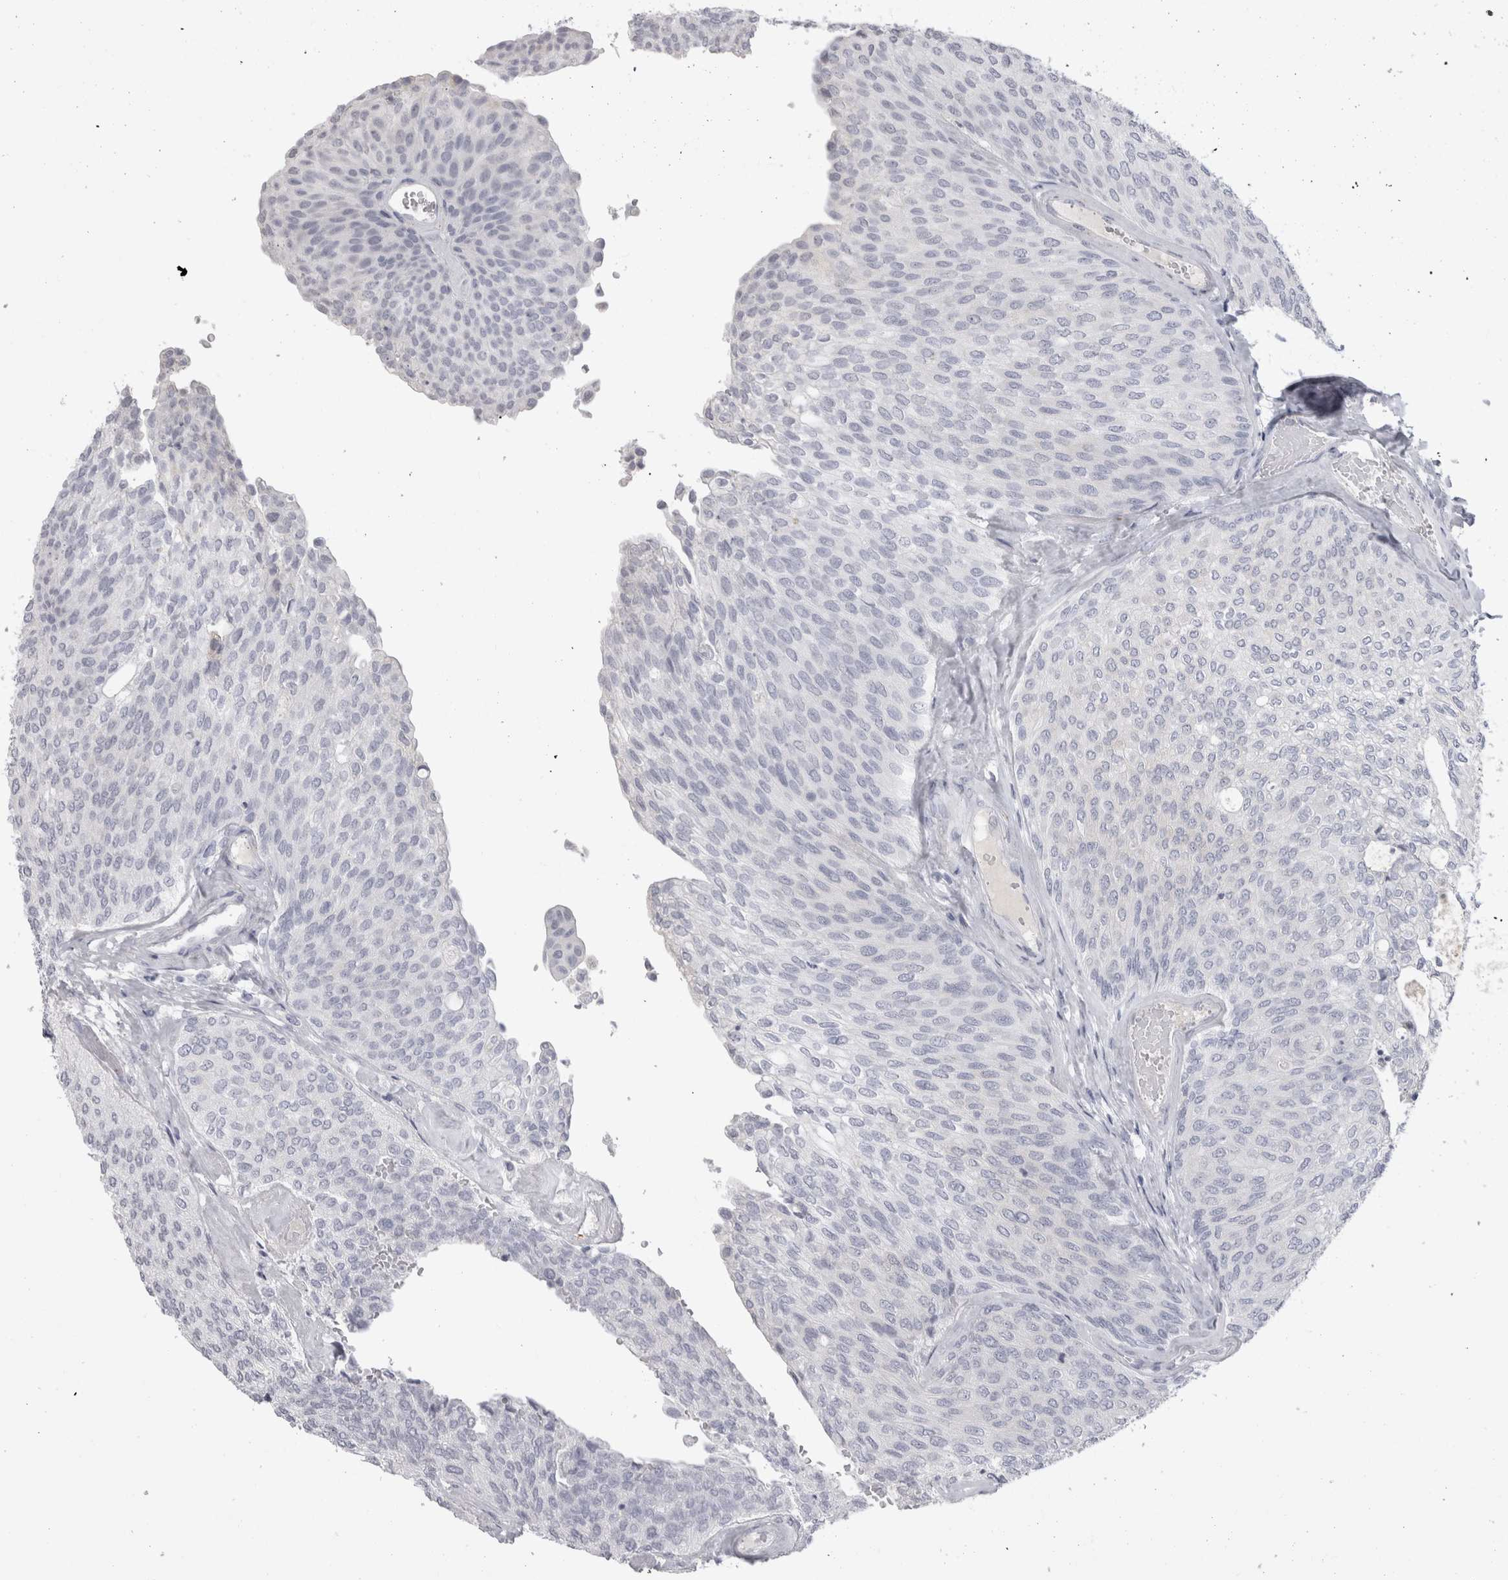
{"staining": {"intensity": "negative", "quantity": "none", "location": "none"}, "tissue": "urothelial cancer", "cell_type": "Tumor cells", "image_type": "cancer", "snomed": [{"axis": "morphology", "description": "Urothelial carcinoma, Low grade"}, {"axis": "topography", "description": "Urinary bladder"}], "caption": "DAB immunohistochemical staining of human urothelial carcinoma (low-grade) reveals no significant positivity in tumor cells.", "gene": "ADAM2", "patient": {"sex": "female", "age": 79}}